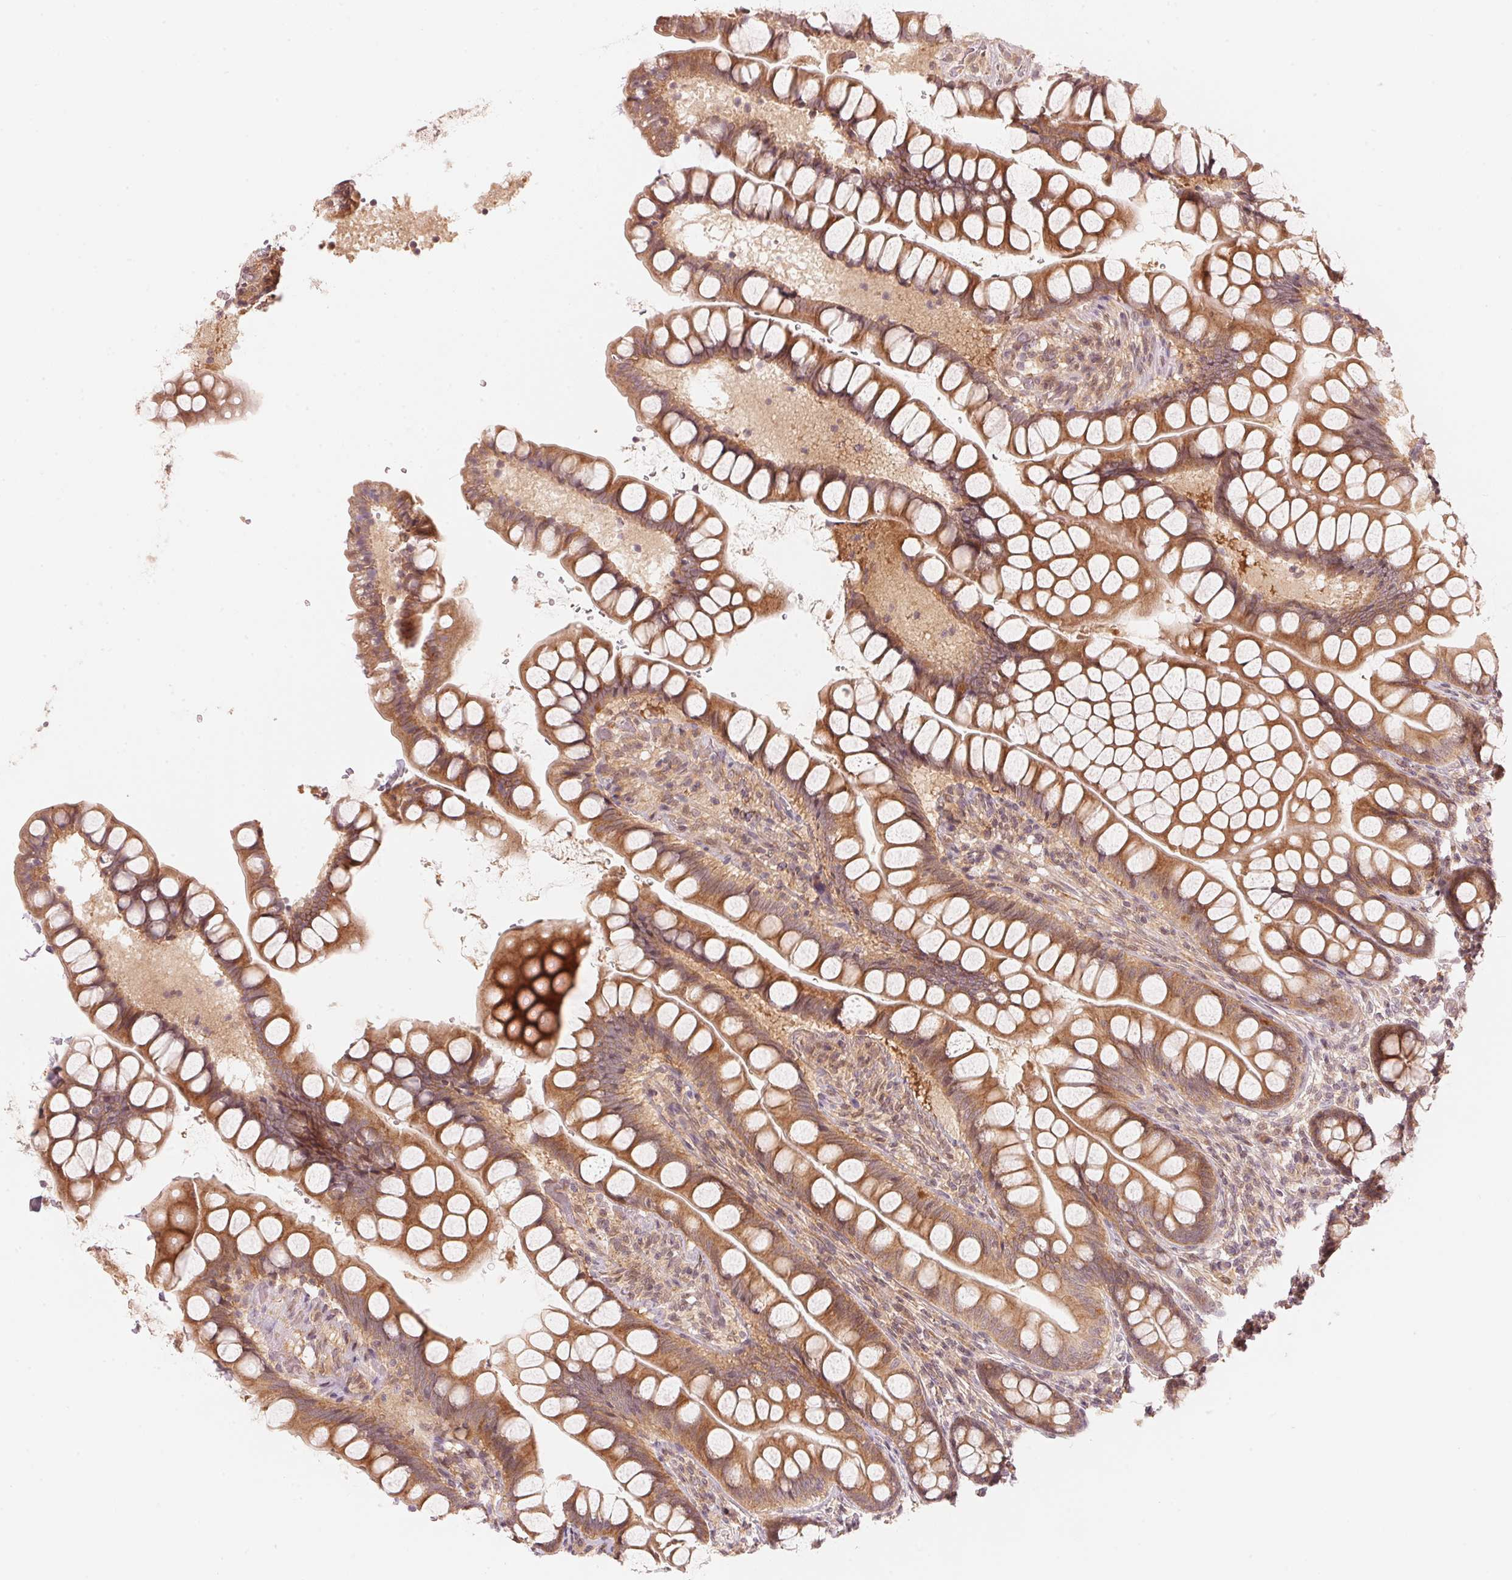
{"staining": {"intensity": "moderate", "quantity": ">75%", "location": "cytoplasmic/membranous"}, "tissue": "small intestine", "cell_type": "Glandular cells", "image_type": "normal", "snomed": [{"axis": "morphology", "description": "Normal tissue, NOS"}, {"axis": "topography", "description": "Small intestine"}], "caption": "DAB (3,3'-diaminobenzidine) immunohistochemical staining of unremarkable small intestine reveals moderate cytoplasmic/membranous protein positivity in approximately >75% of glandular cells. Ihc stains the protein of interest in brown and the nuclei are stained blue.", "gene": "PRKN", "patient": {"sex": "male", "age": 70}}